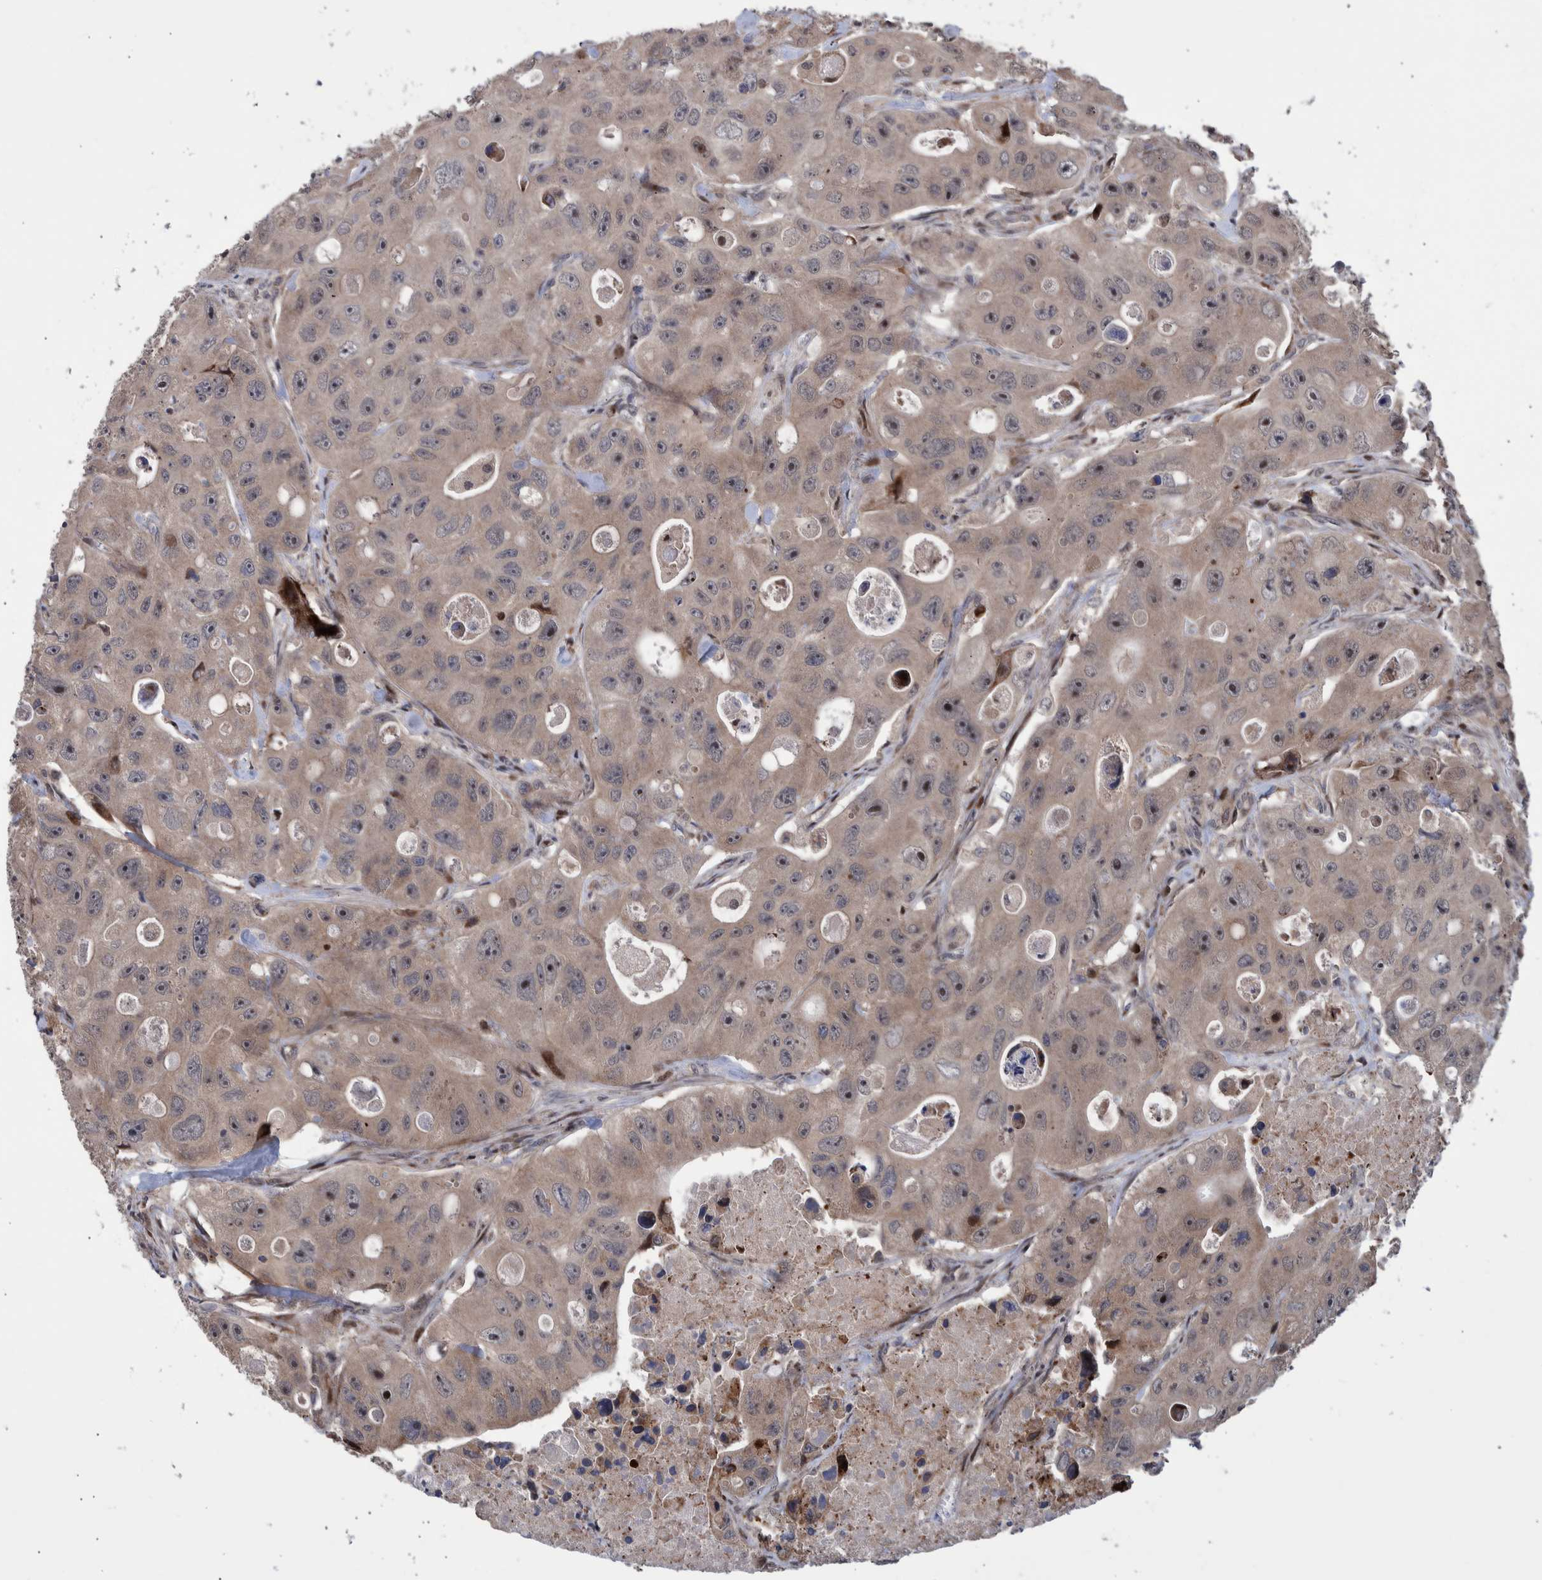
{"staining": {"intensity": "weak", "quantity": ">75%", "location": "cytoplasmic/membranous"}, "tissue": "colorectal cancer", "cell_type": "Tumor cells", "image_type": "cancer", "snomed": [{"axis": "morphology", "description": "Adenocarcinoma, NOS"}, {"axis": "topography", "description": "Colon"}], "caption": "Colorectal cancer (adenocarcinoma) was stained to show a protein in brown. There is low levels of weak cytoplasmic/membranous staining in about >75% of tumor cells. (DAB (3,3'-diaminobenzidine) = brown stain, brightfield microscopy at high magnification).", "gene": "SHISA6", "patient": {"sex": "female", "age": 46}}